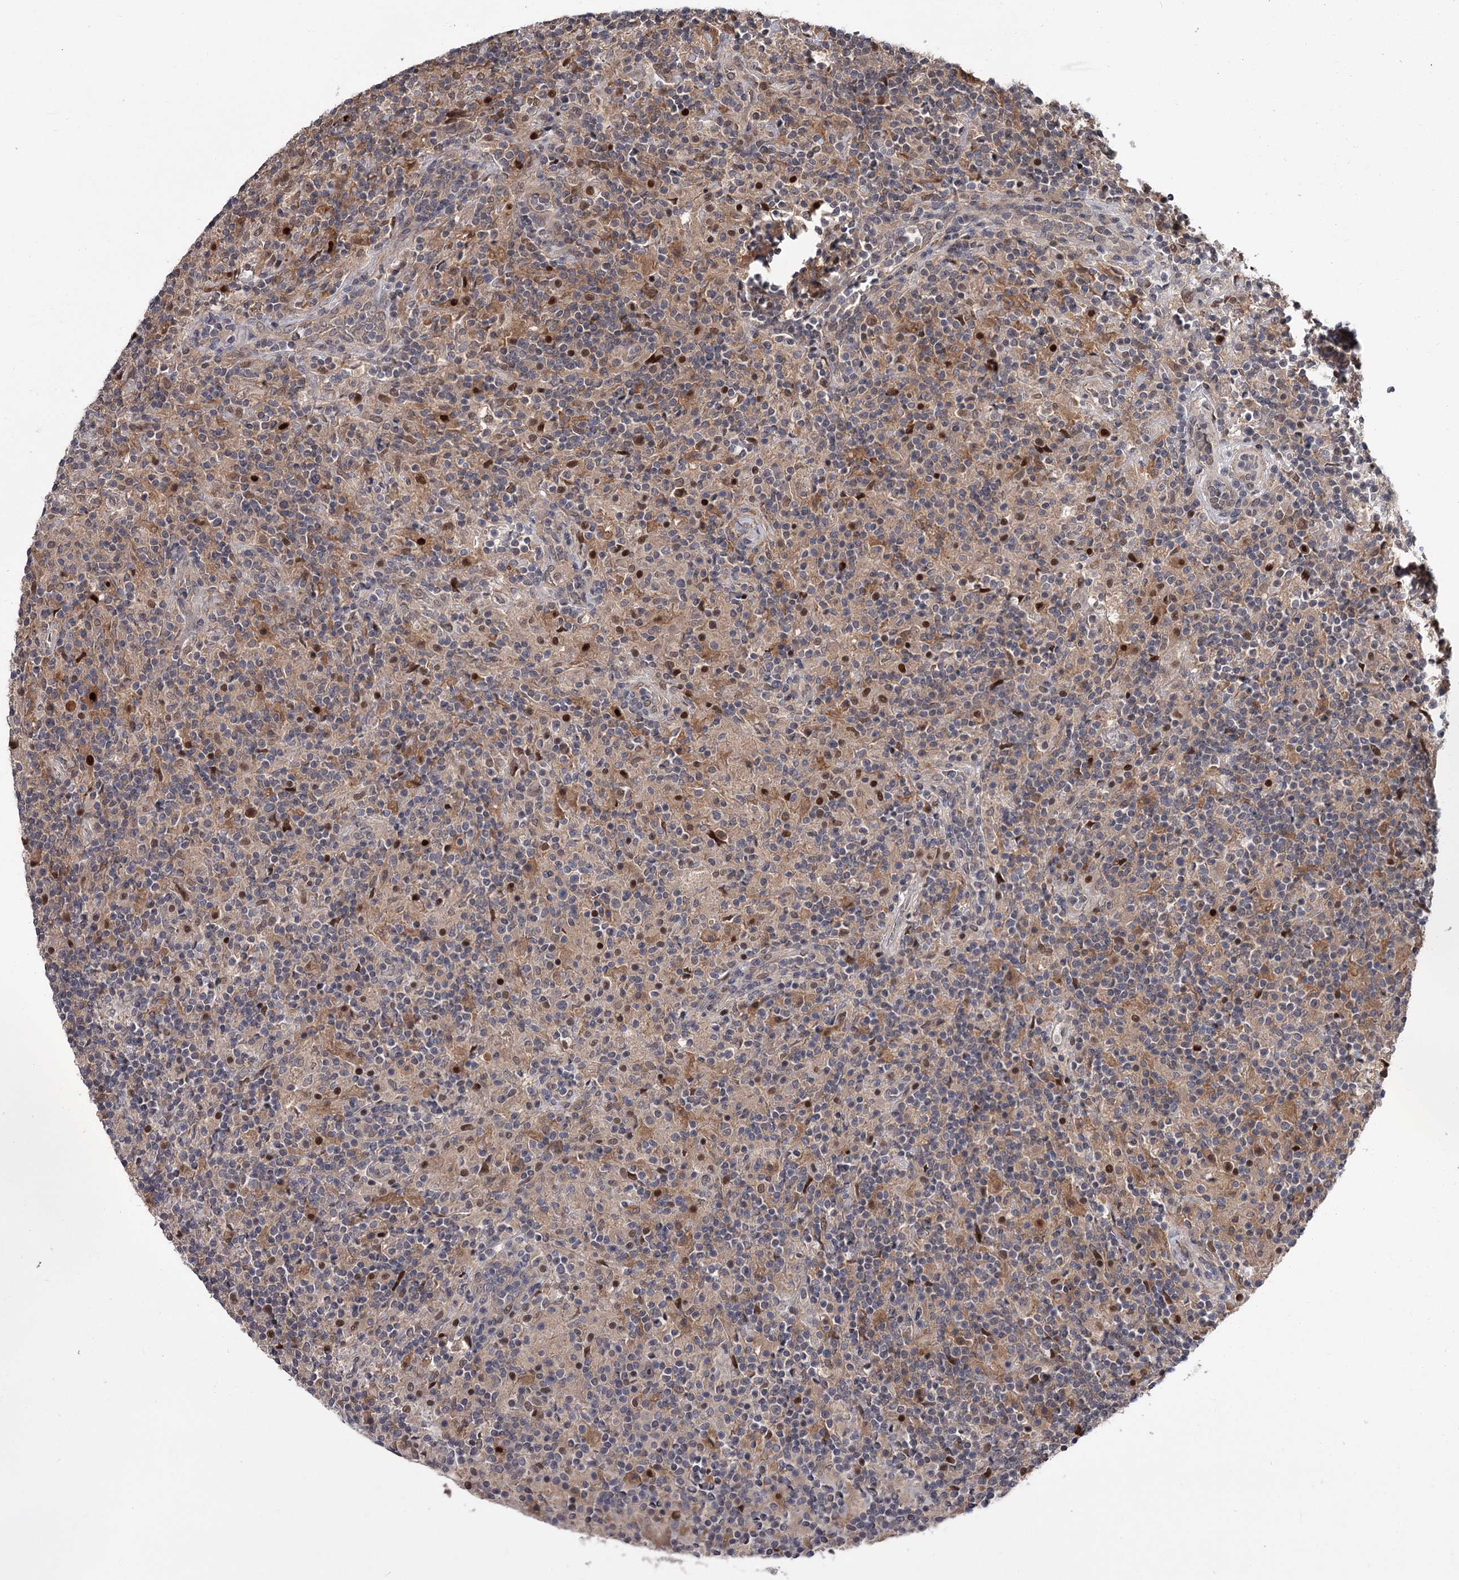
{"staining": {"intensity": "negative", "quantity": "none", "location": "none"}, "tissue": "lymphoma", "cell_type": "Tumor cells", "image_type": "cancer", "snomed": [{"axis": "morphology", "description": "Hodgkin's disease, NOS"}, {"axis": "topography", "description": "Lymph node"}], "caption": "There is no significant positivity in tumor cells of lymphoma.", "gene": "DAO", "patient": {"sex": "male", "age": 70}}